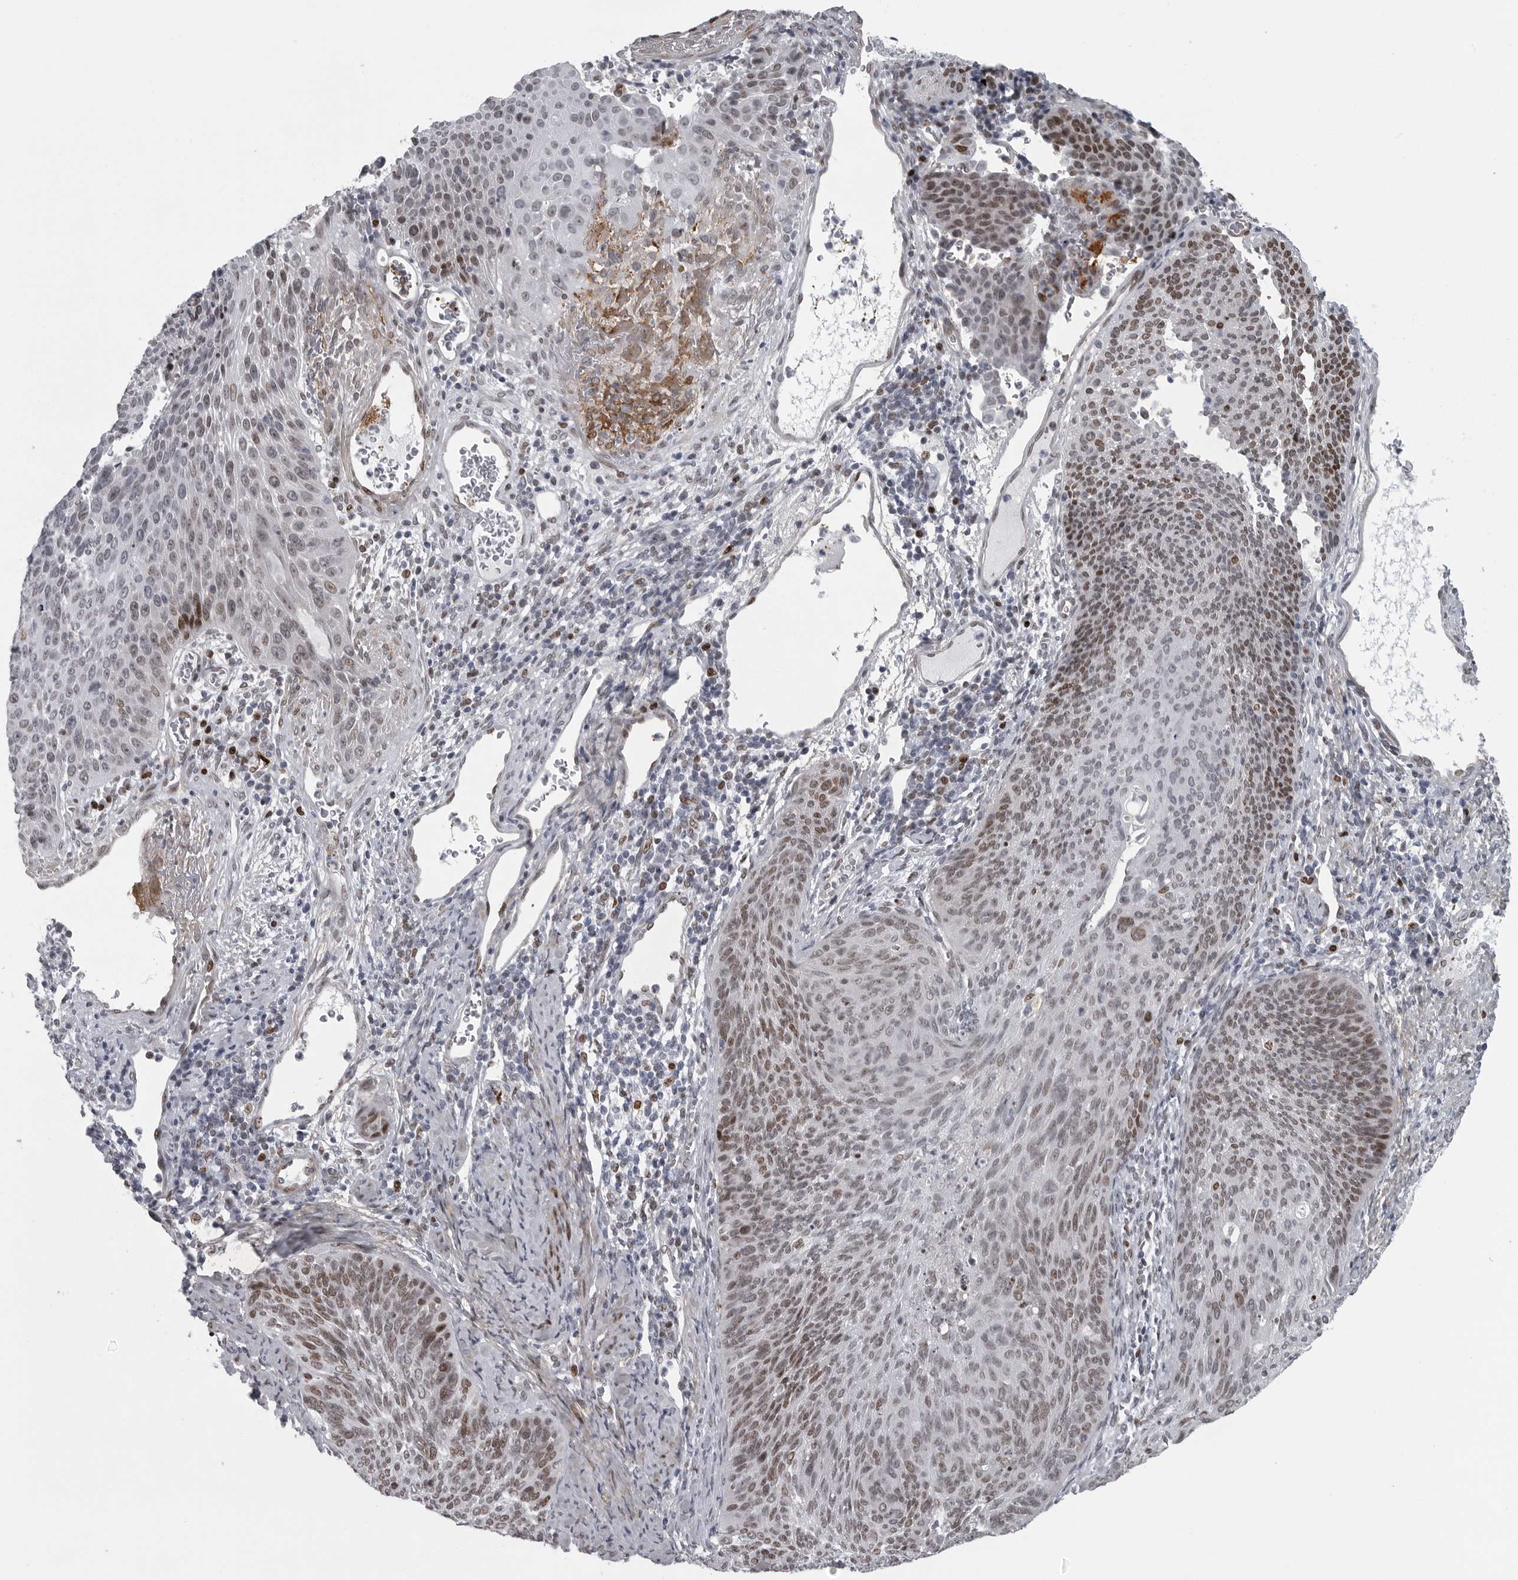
{"staining": {"intensity": "moderate", "quantity": "25%-75%", "location": "nuclear"}, "tissue": "cervical cancer", "cell_type": "Tumor cells", "image_type": "cancer", "snomed": [{"axis": "morphology", "description": "Squamous cell carcinoma, NOS"}, {"axis": "topography", "description": "Cervix"}], "caption": "This histopathology image reveals IHC staining of cervical cancer, with medium moderate nuclear staining in approximately 25%-75% of tumor cells.", "gene": "HMGN3", "patient": {"sex": "female", "age": 55}}